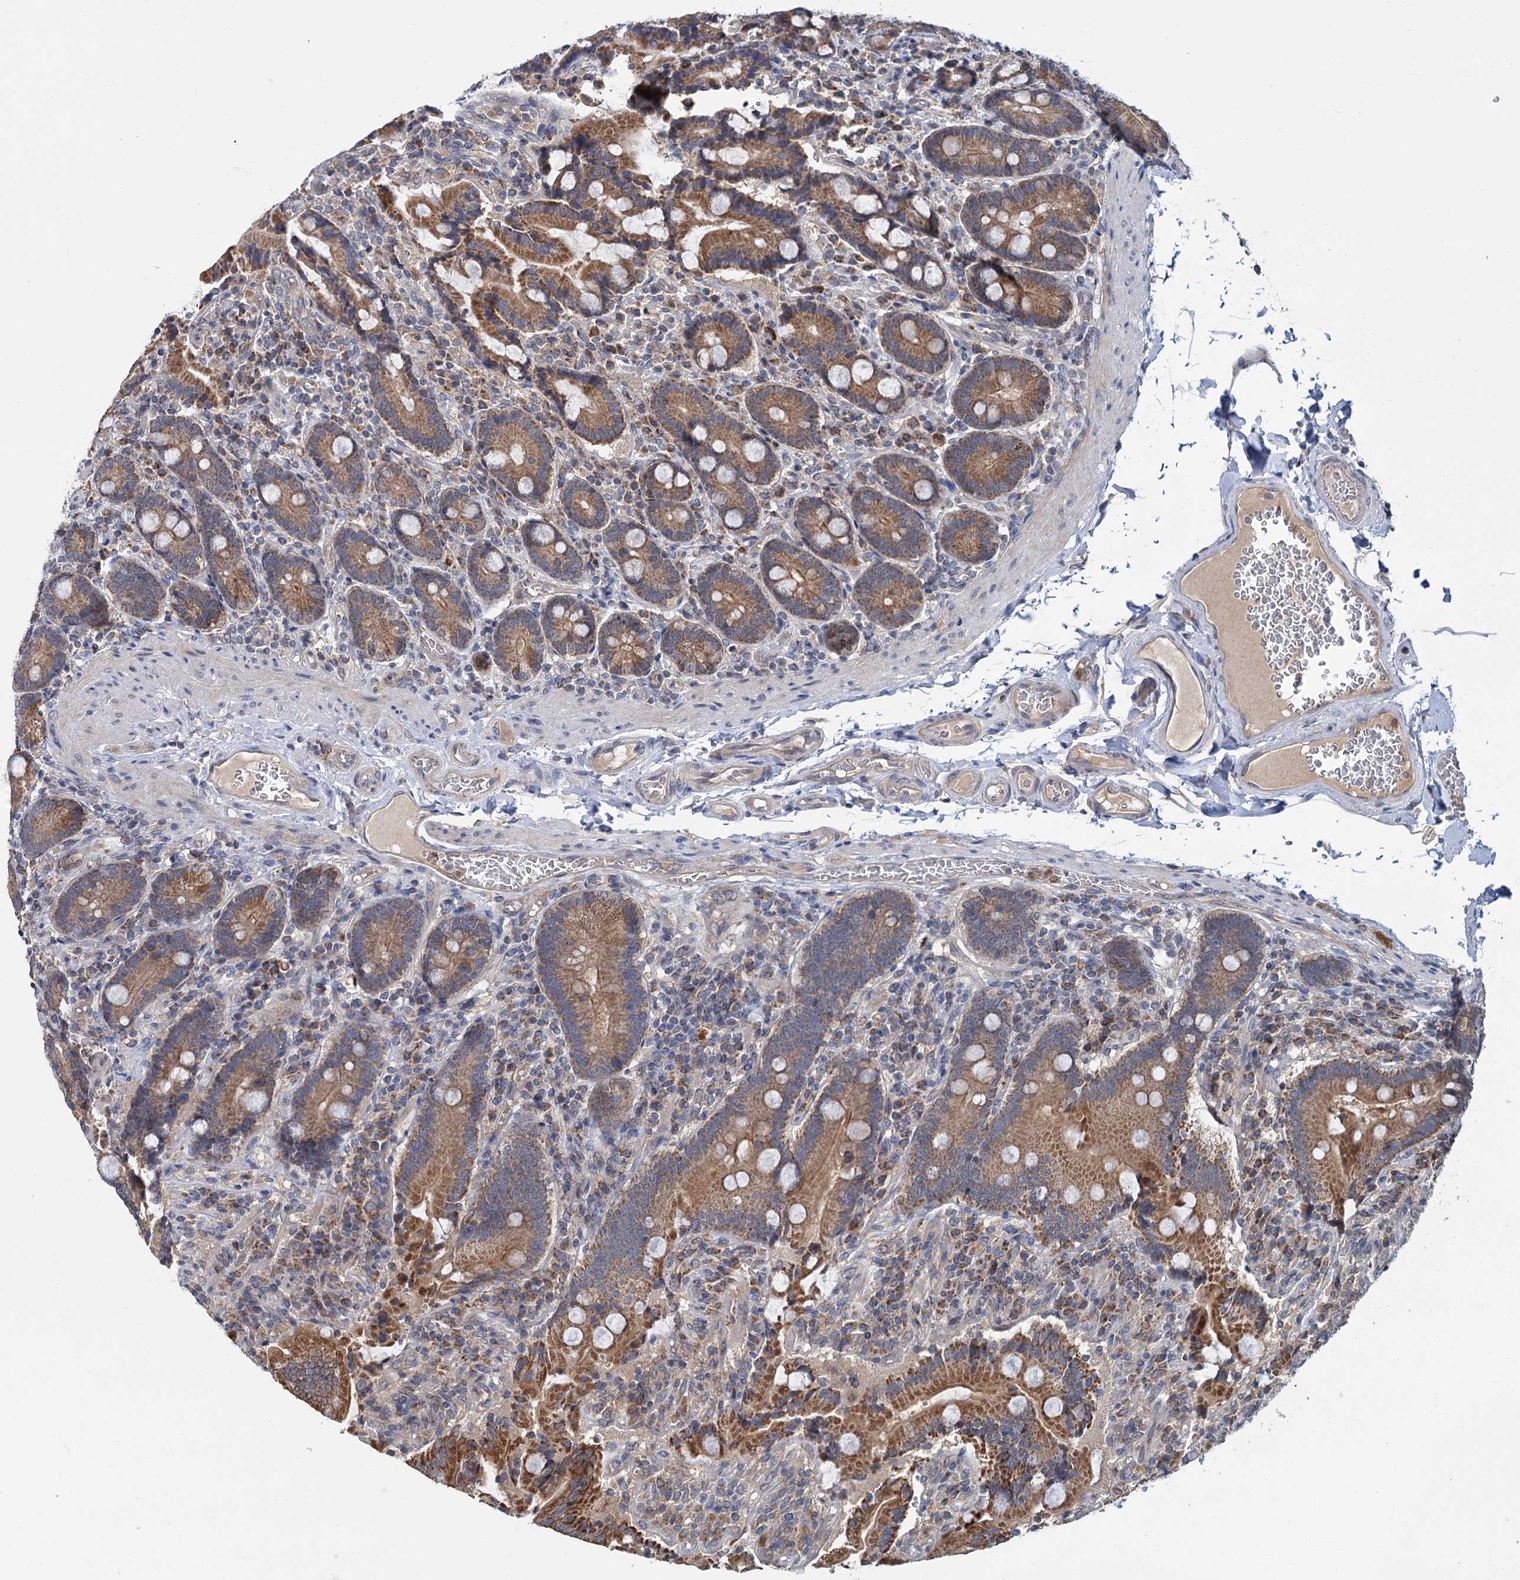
{"staining": {"intensity": "strong", "quantity": ">75%", "location": "cytoplasmic/membranous"}, "tissue": "duodenum", "cell_type": "Glandular cells", "image_type": "normal", "snomed": [{"axis": "morphology", "description": "Normal tissue, NOS"}, {"axis": "topography", "description": "Duodenum"}], "caption": "Glandular cells exhibit high levels of strong cytoplasmic/membranous positivity in approximately >75% of cells in normal duodenum.", "gene": "DYNC2H1", "patient": {"sex": "female", "age": 62}}